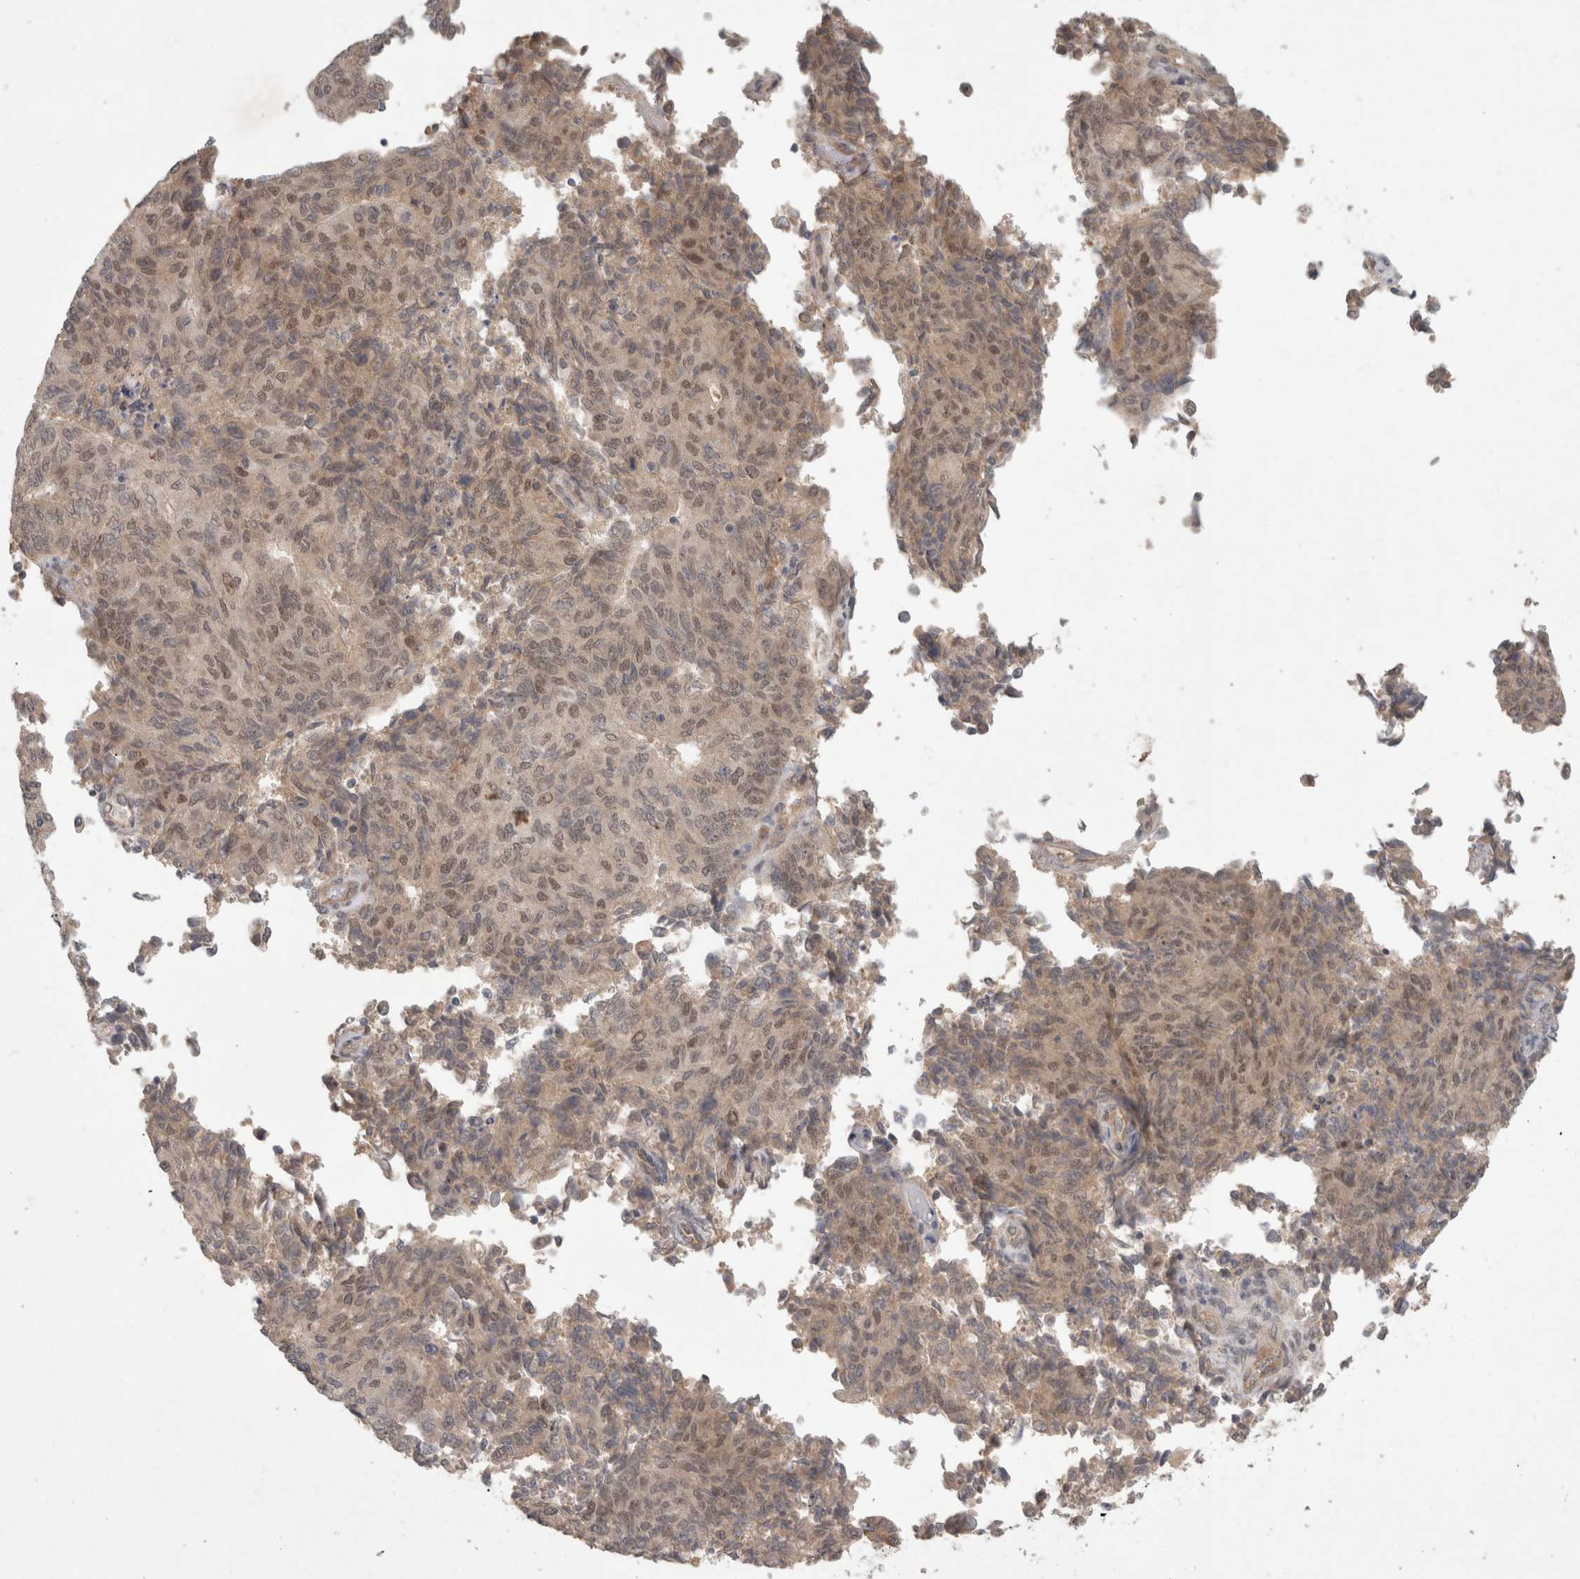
{"staining": {"intensity": "weak", "quantity": ">75%", "location": "cytoplasmic/membranous,nuclear"}, "tissue": "endometrial cancer", "cell_type": "Tumor cells", "image_type": "cancer", "snomed": [{"axis": "morphology", "description": "Adenocarcinoma, NOS"}, {"axis": "topography", "description": "Endometrium"}], "caption": "Endometrial cancer (adenocarcinoma) tissue reveals weak cytoplasmic/membranous and nuclear expression in approximately >75% of tumor cells", "gene": "RASAL2", "patient": {"sex": "female", "age": 80}}